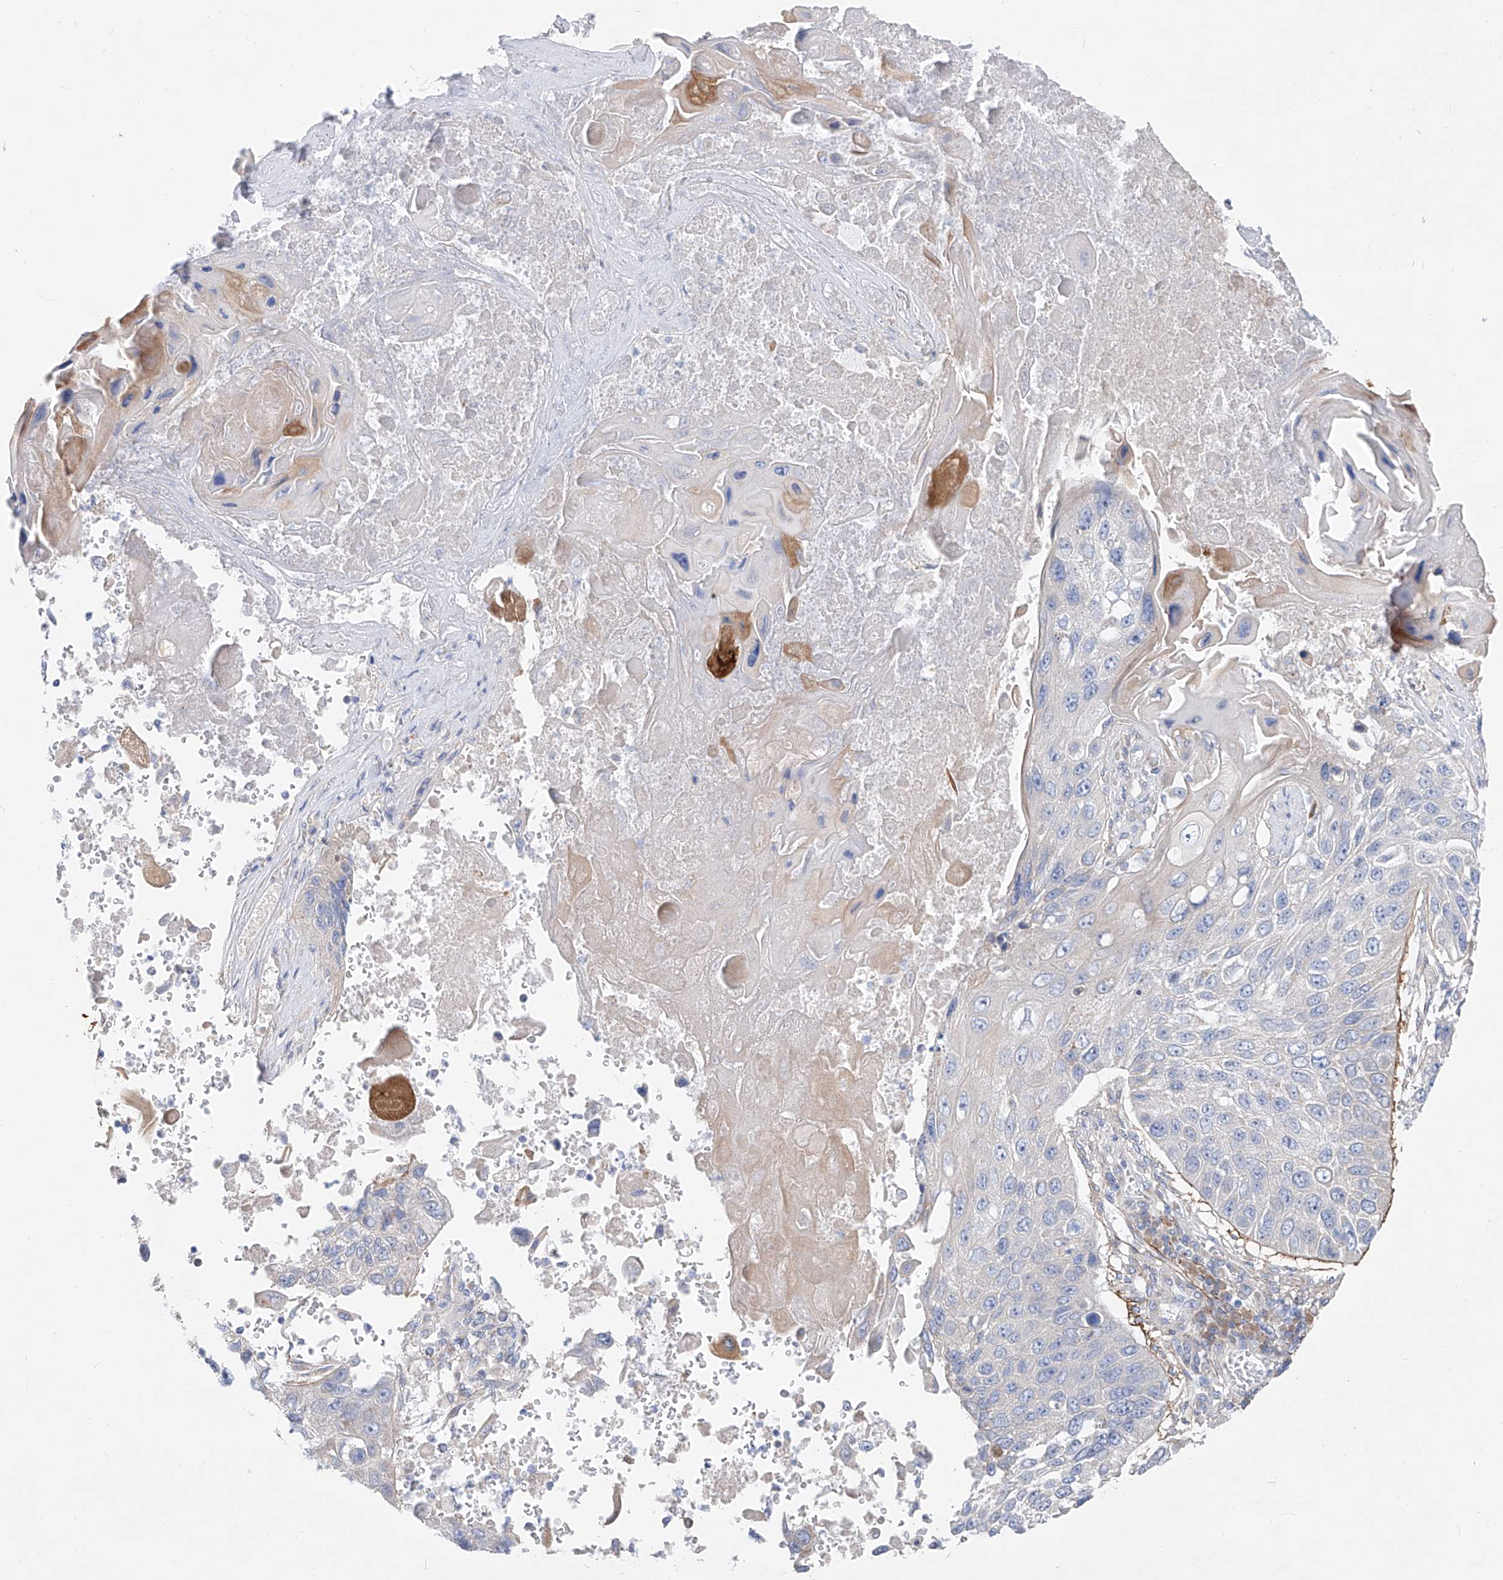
{"staining": {"intensity": "negative", "quantity": "none", "location": "none"}, "tissue": "lung cancer", "cell_type": "Tumor cells", "image_type": "cancer", "snomed": [{"axis": "morphology", "description": "Squamous cell carcinoma, NOS"}, {"axis": "topography", "description": "Lung"}], "caption": "IHC photomicrograph of neoplastic tissue: lung cancer stained with DAB displays no significant protein positivity in tumor cells.", "gene": "UFL1", "patient": {"sex": "male", "age": 61}}